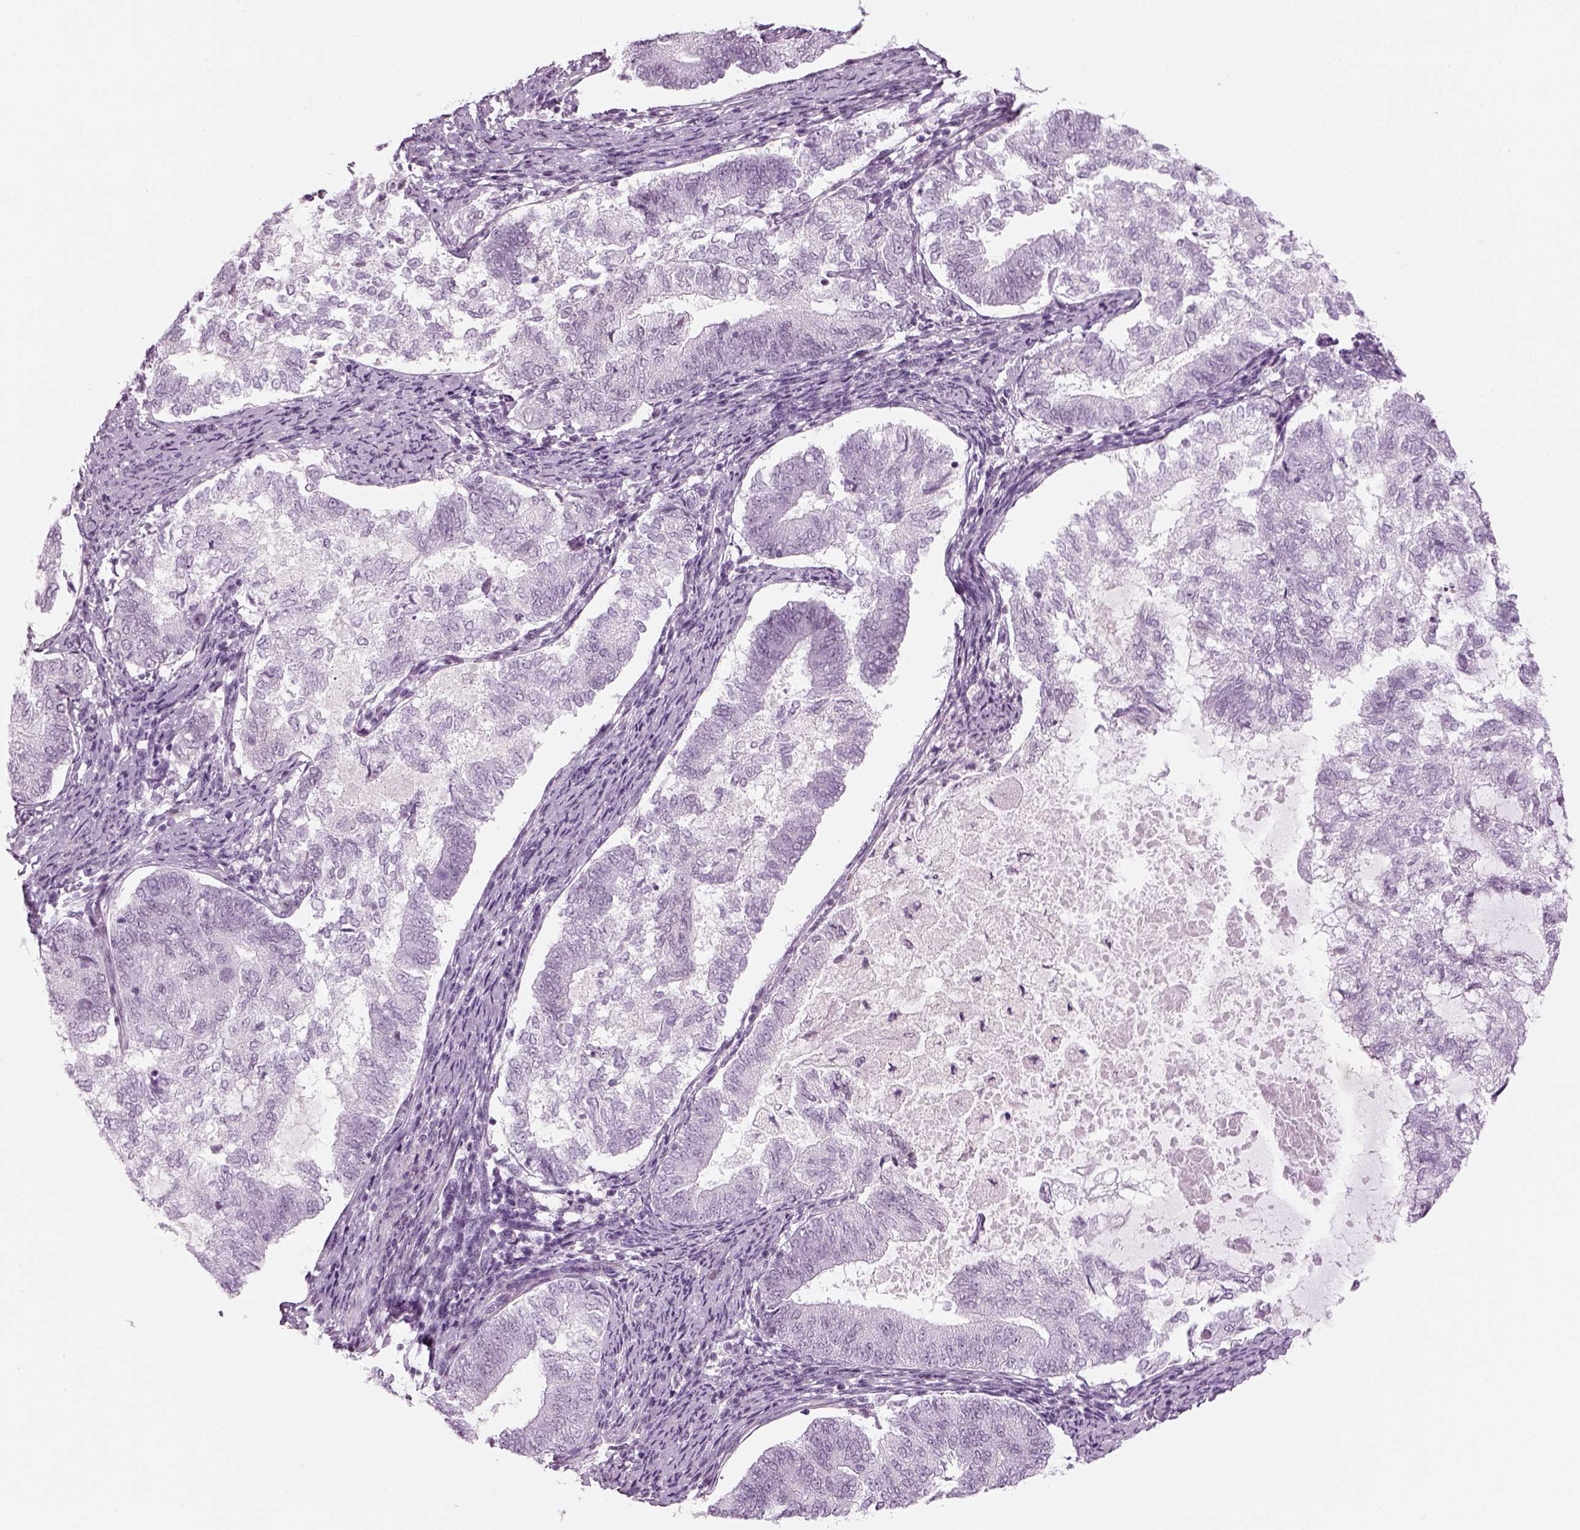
{"staining": {"intensity": "negative", "quantity": "none", "location": "none"}, "tissue": "endometrial cancer", "cell_type": "Tumor cells", "image_type": "cancer", "snomed": [{"axis": "morphology", "description": "Adenocarcinoma, NOS"}, {"axis": "topography", "description": "Endometrium"}], "caption": "Tumor cells show no significant protein staining in endometrial cancer.", "gene": "KCNG2", "patient": {"sex": "female", "age": 65}}